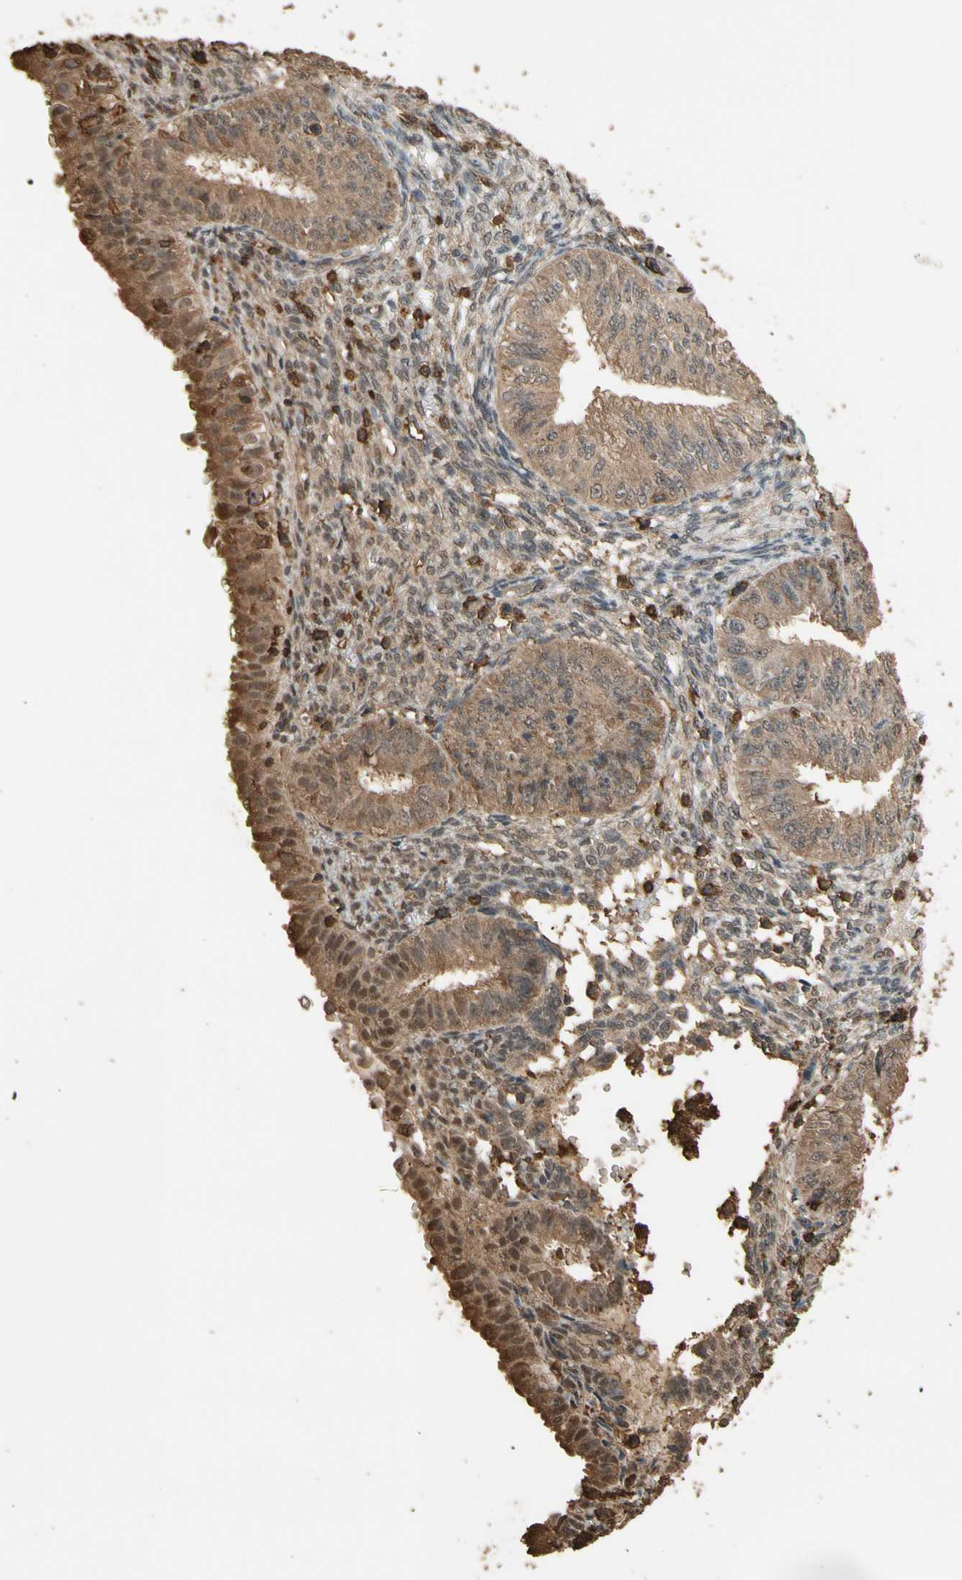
{"staining": {"intensity": "moderate", "quantity": ">75%", "location": "cytoplasmic/membranous"}, "tissue": "endometrial cancer", "cell_type": "Tumor cells", "image_type": "cancer", "snomed": [{"axis": "morphology", "description": "Normal tissue, NOS"}, {"axis": "morphology", "description": "Adenocarcinoma, NOS"}, {"axis": "topography", "description": "Endometrium"}], "caption": "IHC (DAB (3,3'-diaminobenzidine)) staining of human endometrial adenocarcinoma displays moderate cytoplasmic/membranous protein positivity in approximately >75% of tumor cells. The staining was performed using DAB to visualize the protein expression in brown, while the nuclei were stained in blue with hematoxylin (Magnification: 20x).", "gene": "TNFSF13B", "patient": {"sex": "female", "age": 53}}